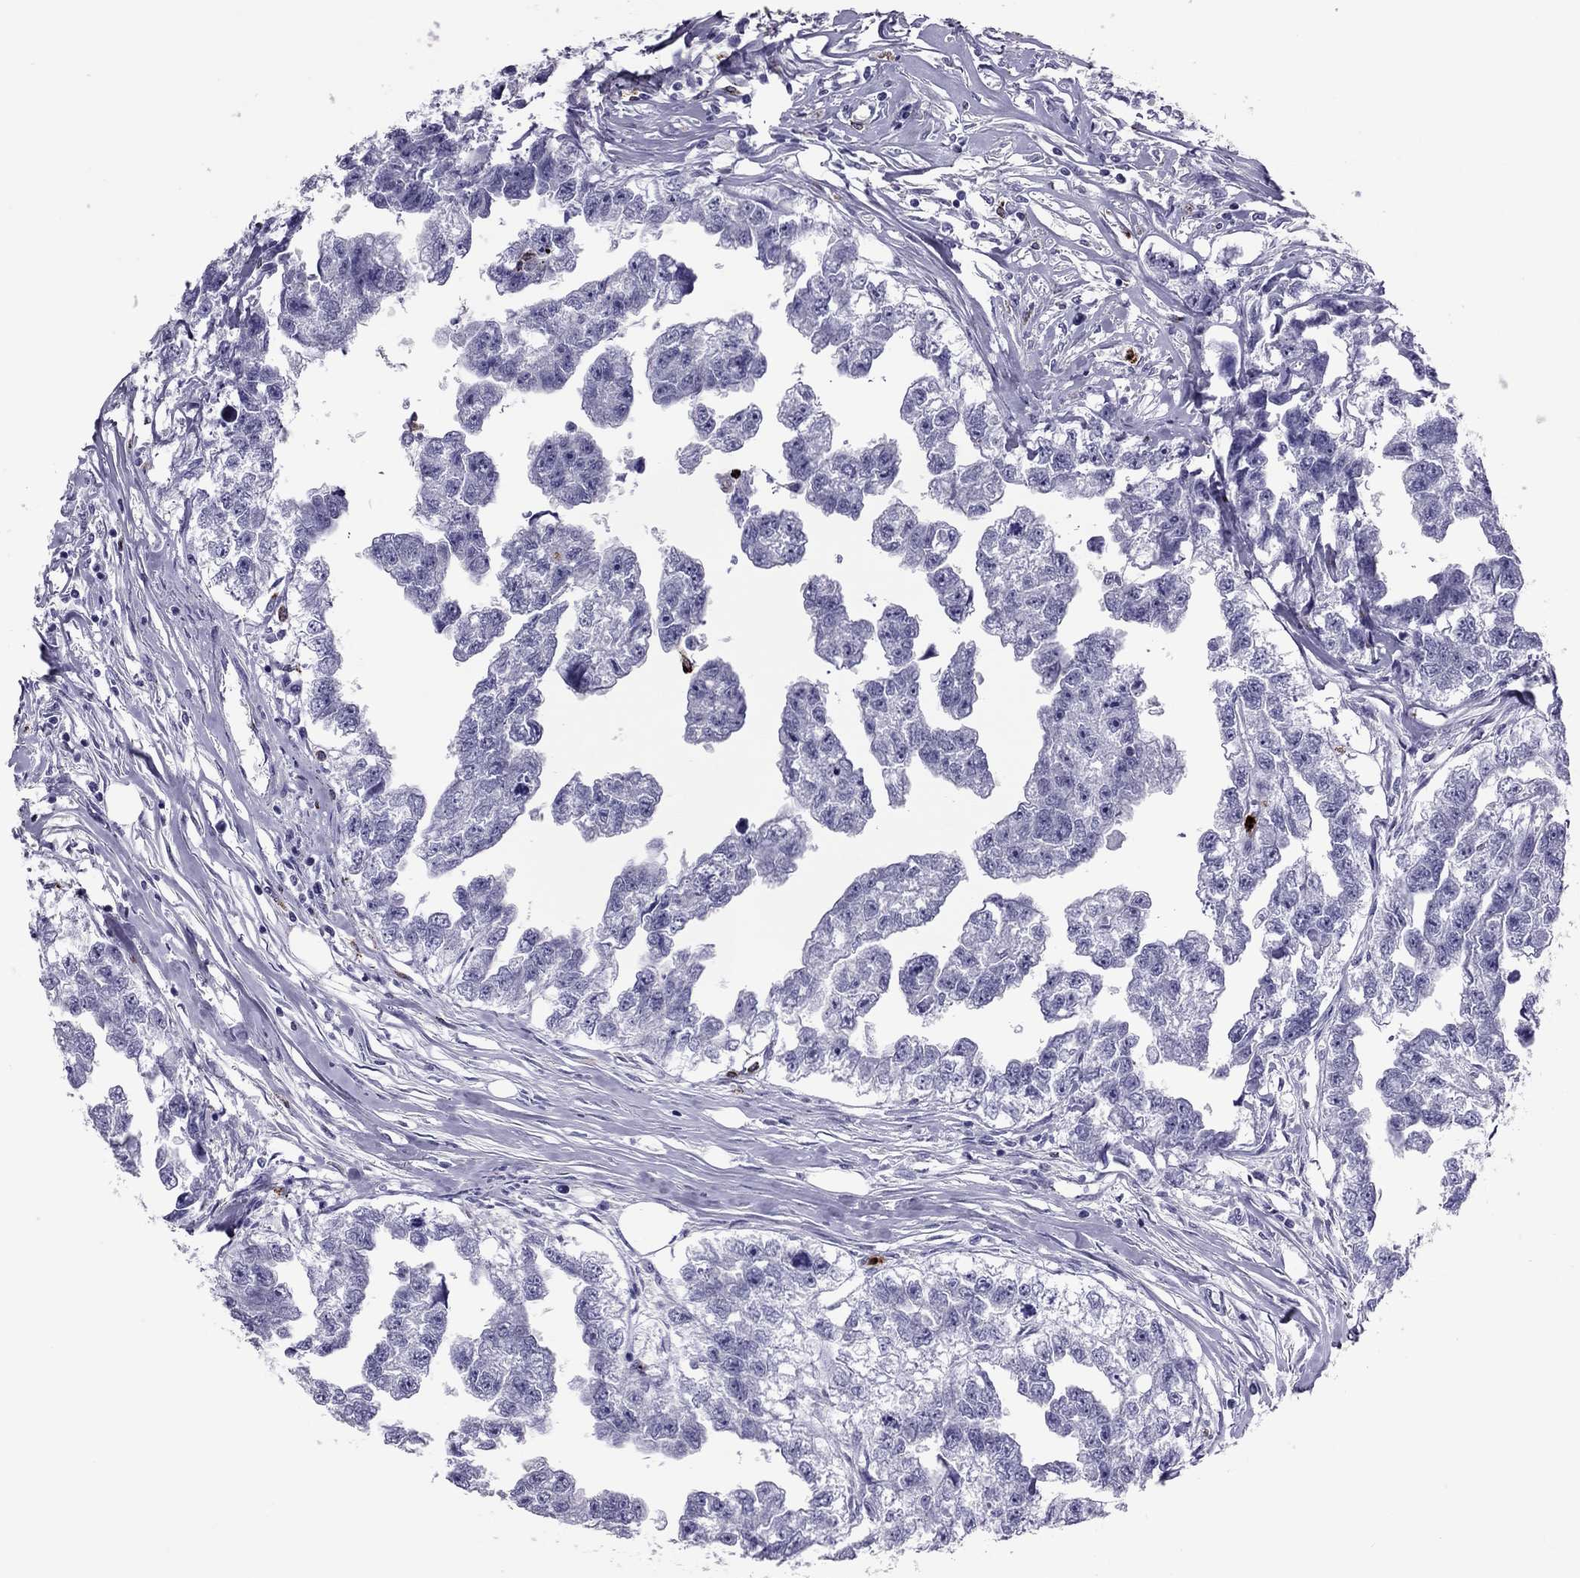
{"staining": {"intensity": "negative", "quantity": "none", "location": "none"}, "tissue": "testis cancer", "cell_type": "Tumor cells", "image_type": "cancer", "snomed": [{"axis": "morphology", "description": "Carcinoma, Embryonal, NOS"}, {"axis": "morphology", "description": "Teratoma, malignant, NOS"}, {"axis": "topography", "description": "Testis"}], "caption": "Tumor cells are negative for protein expression in human testis cancer (teratoma (malignant)). The staining is performed using DAB brown chromogen with nuclei counter-stained in using hematoxylin.", "gene": "CCL27", "patient": {"sex": "male", "age": 44}}